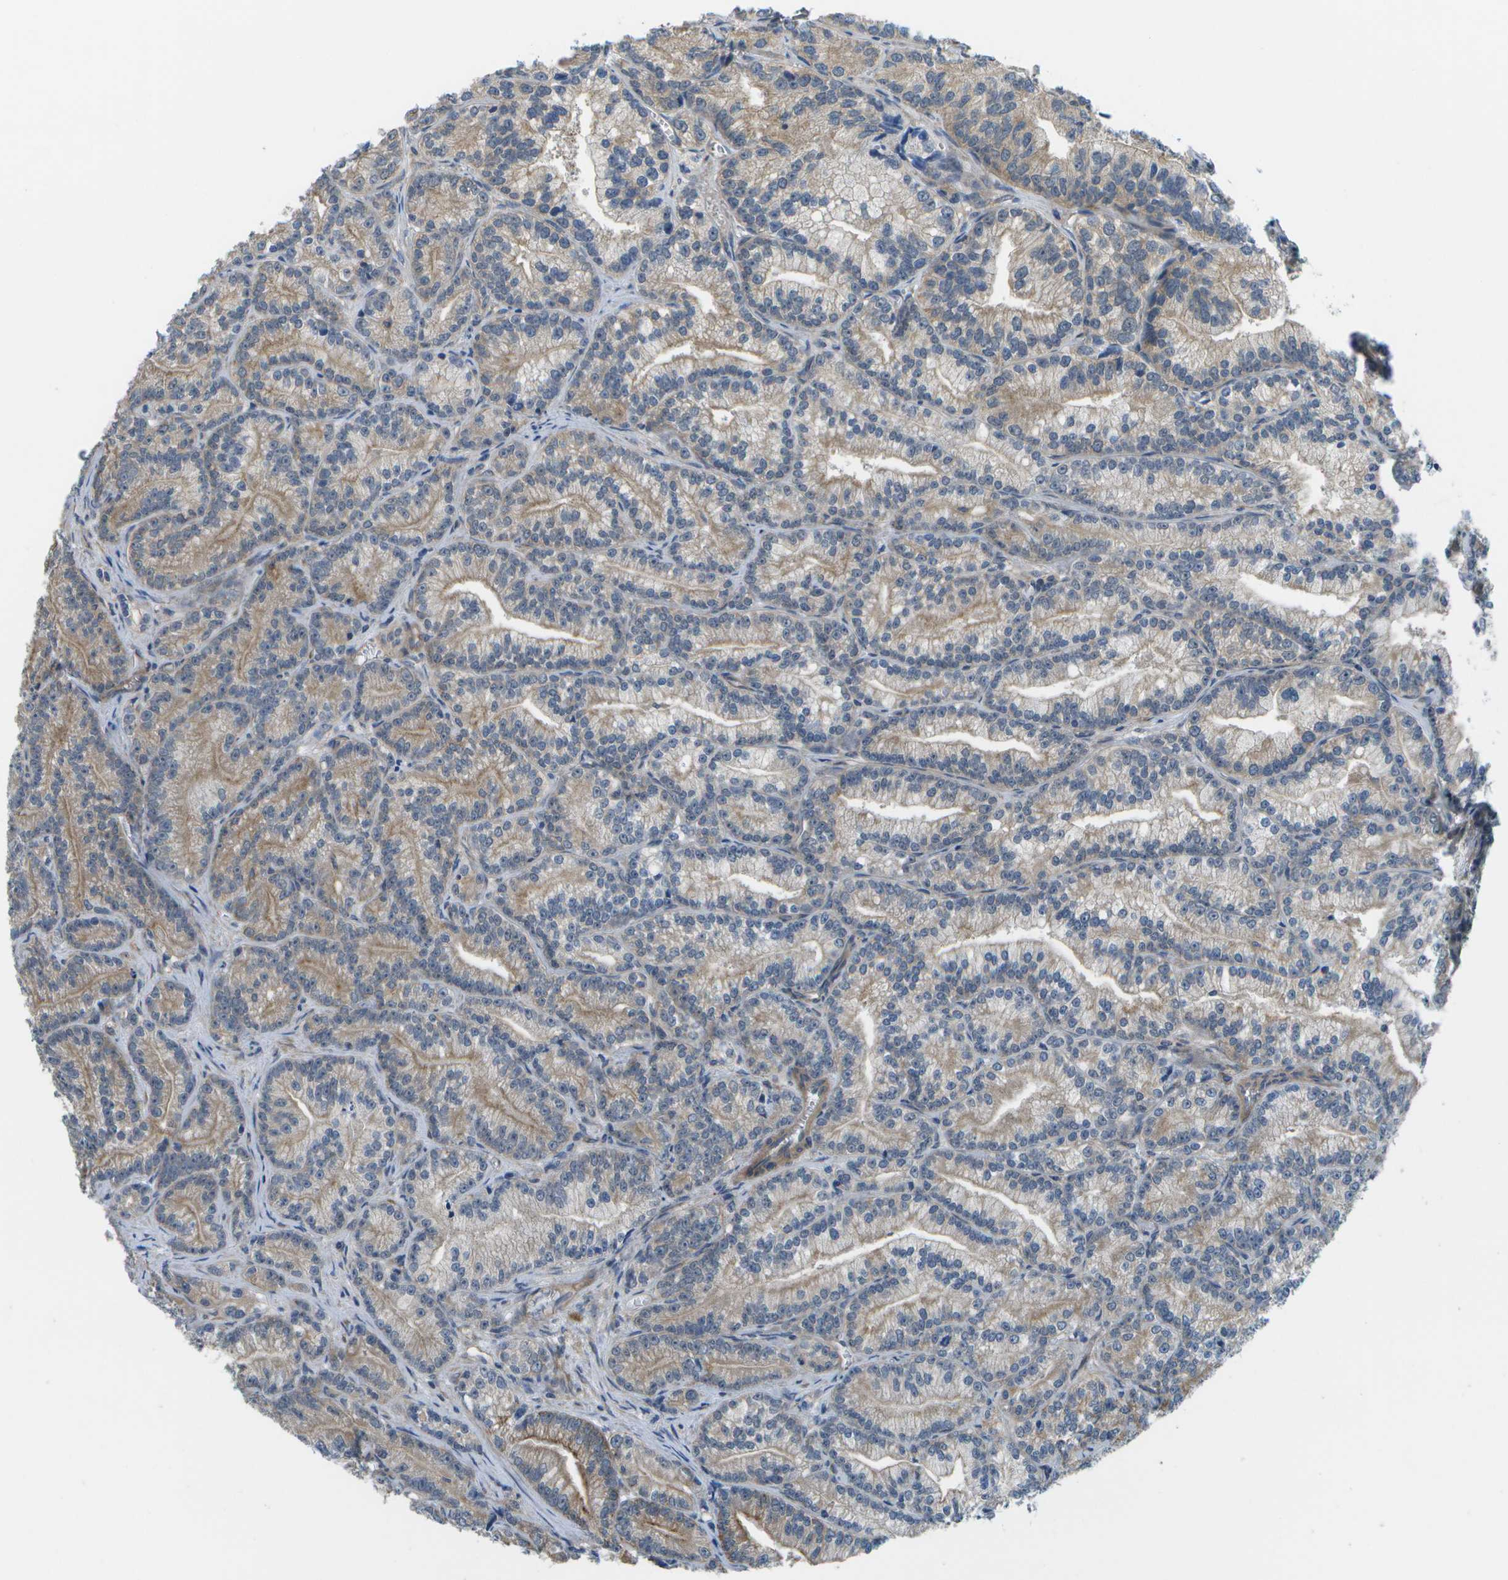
{"staining": {"intensity": "weak", "quantity": "25%-75%", "location": "cytoplasmic/membranous"}, "tissue": "prostate cancer", "cell_type": "Tumor cells", "image_type": "cancer", "snomed": [{"axis": "morphology", "description": "Adenocarcinoma, Low grade"}, {"axis": "topography", "description": "Prostate"}], "caption": "Weak cytoplasmic/membranous positivity is appreciated in approximately 25%-75% of tumor cells in prostate adenocarcinoma (low-grade). The staining is performed using DAB (3,3'-diaminobenzidine) brown chromogen to label protein expression. The nuclei are counter-stained blue using hematoxylin.", "gene": "P3H1", "patient": {"sex": "male", "age": 89}}